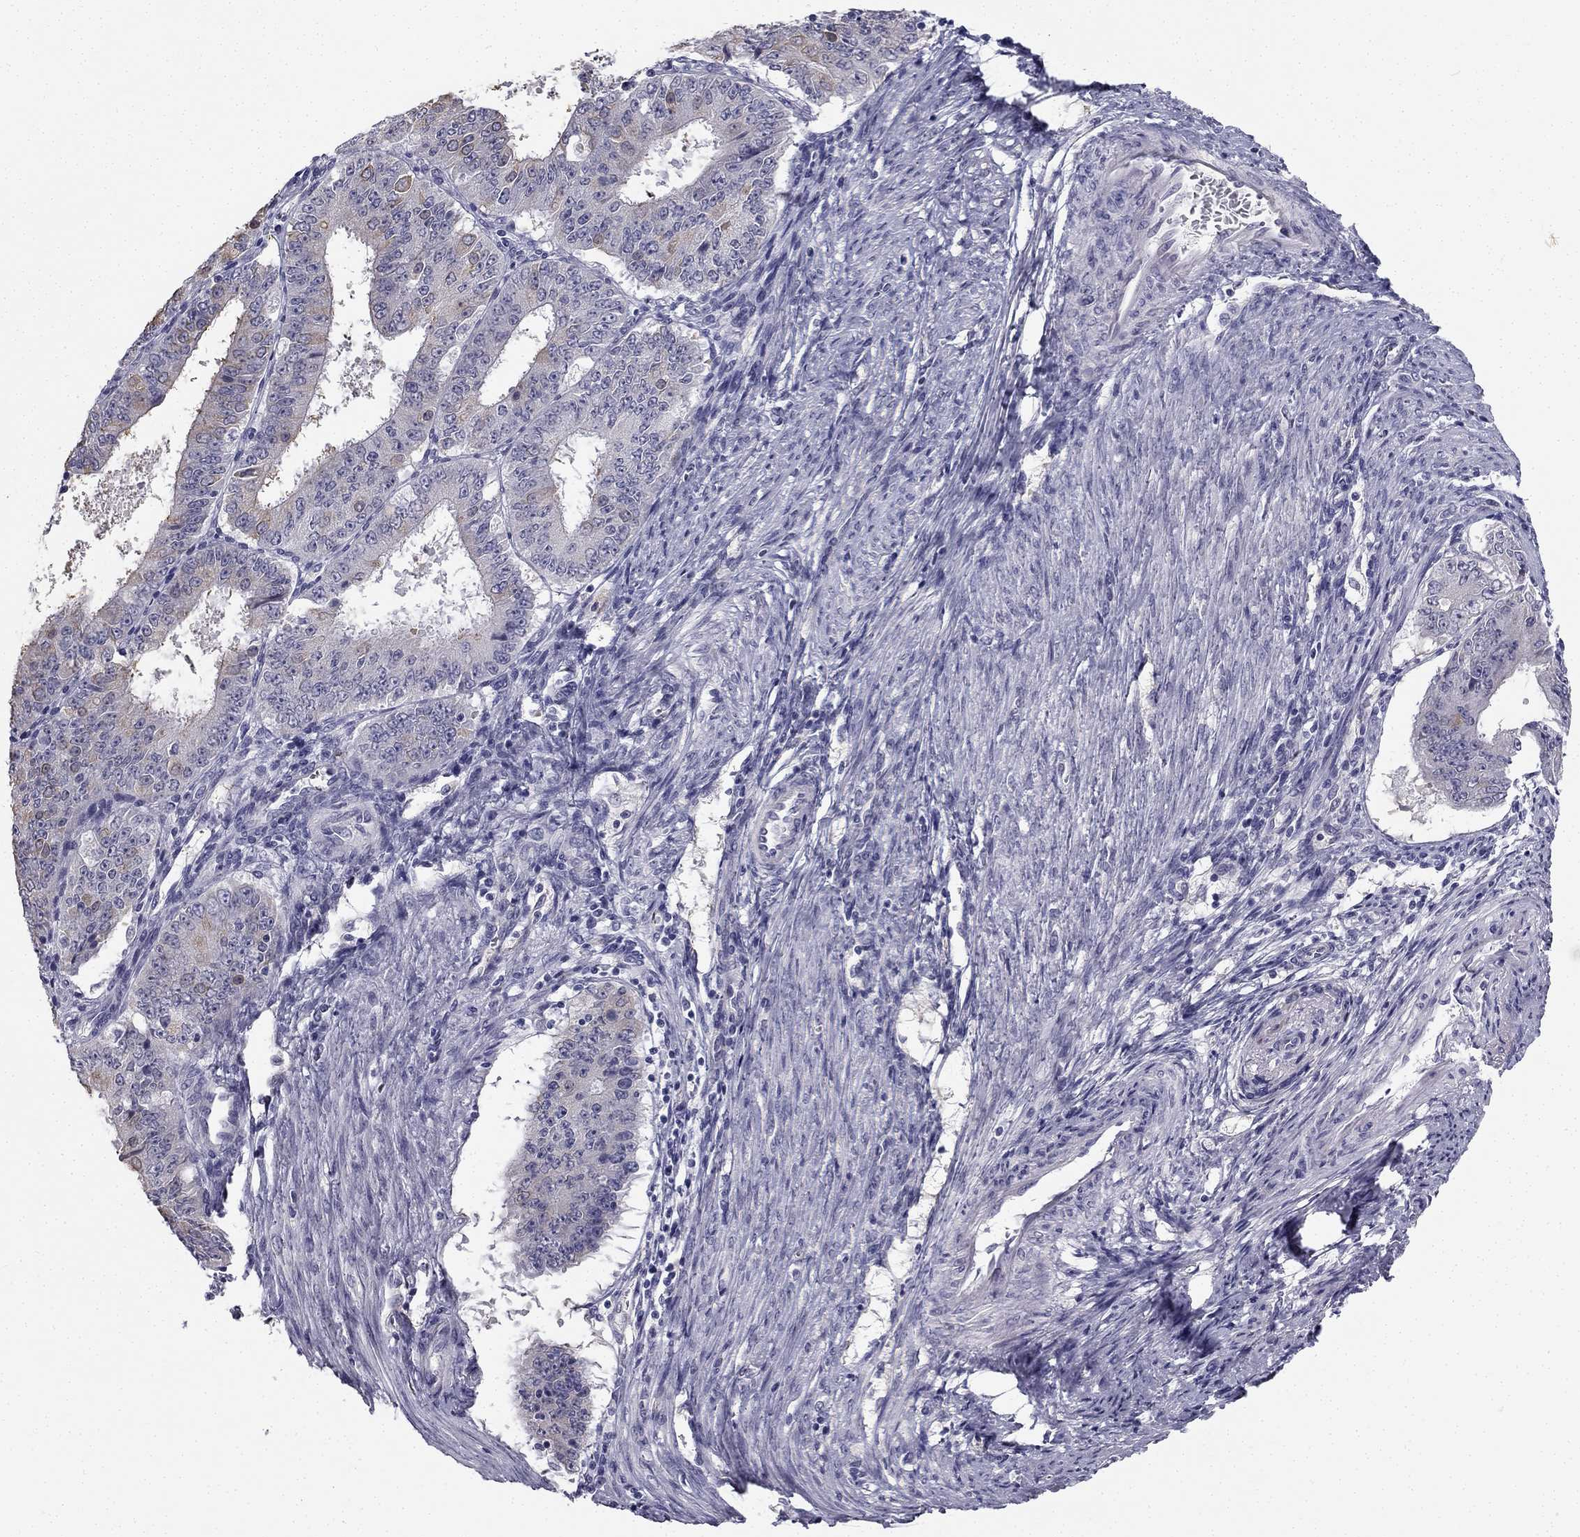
{"staining": {"intensity": "weak", "quantity": "<25%", "location": "cytoplasmic/membranous"}, "tissue": "ovarian cancer", "cell_type": "Tumor cells", "image_type": "cancer", "snomed": [{"axis": "morphology", "description": "Carcinoma, endometroid"}, {"axis": "topography", "description": "Ovary"}], "caption": "Human endometroid carcinoma (ovarian) stained for a protein using immunohistochemistry shows no staining in tumor cells.", "gene": "CCDC40", "patient": {"sex": "female", "age": 42}}